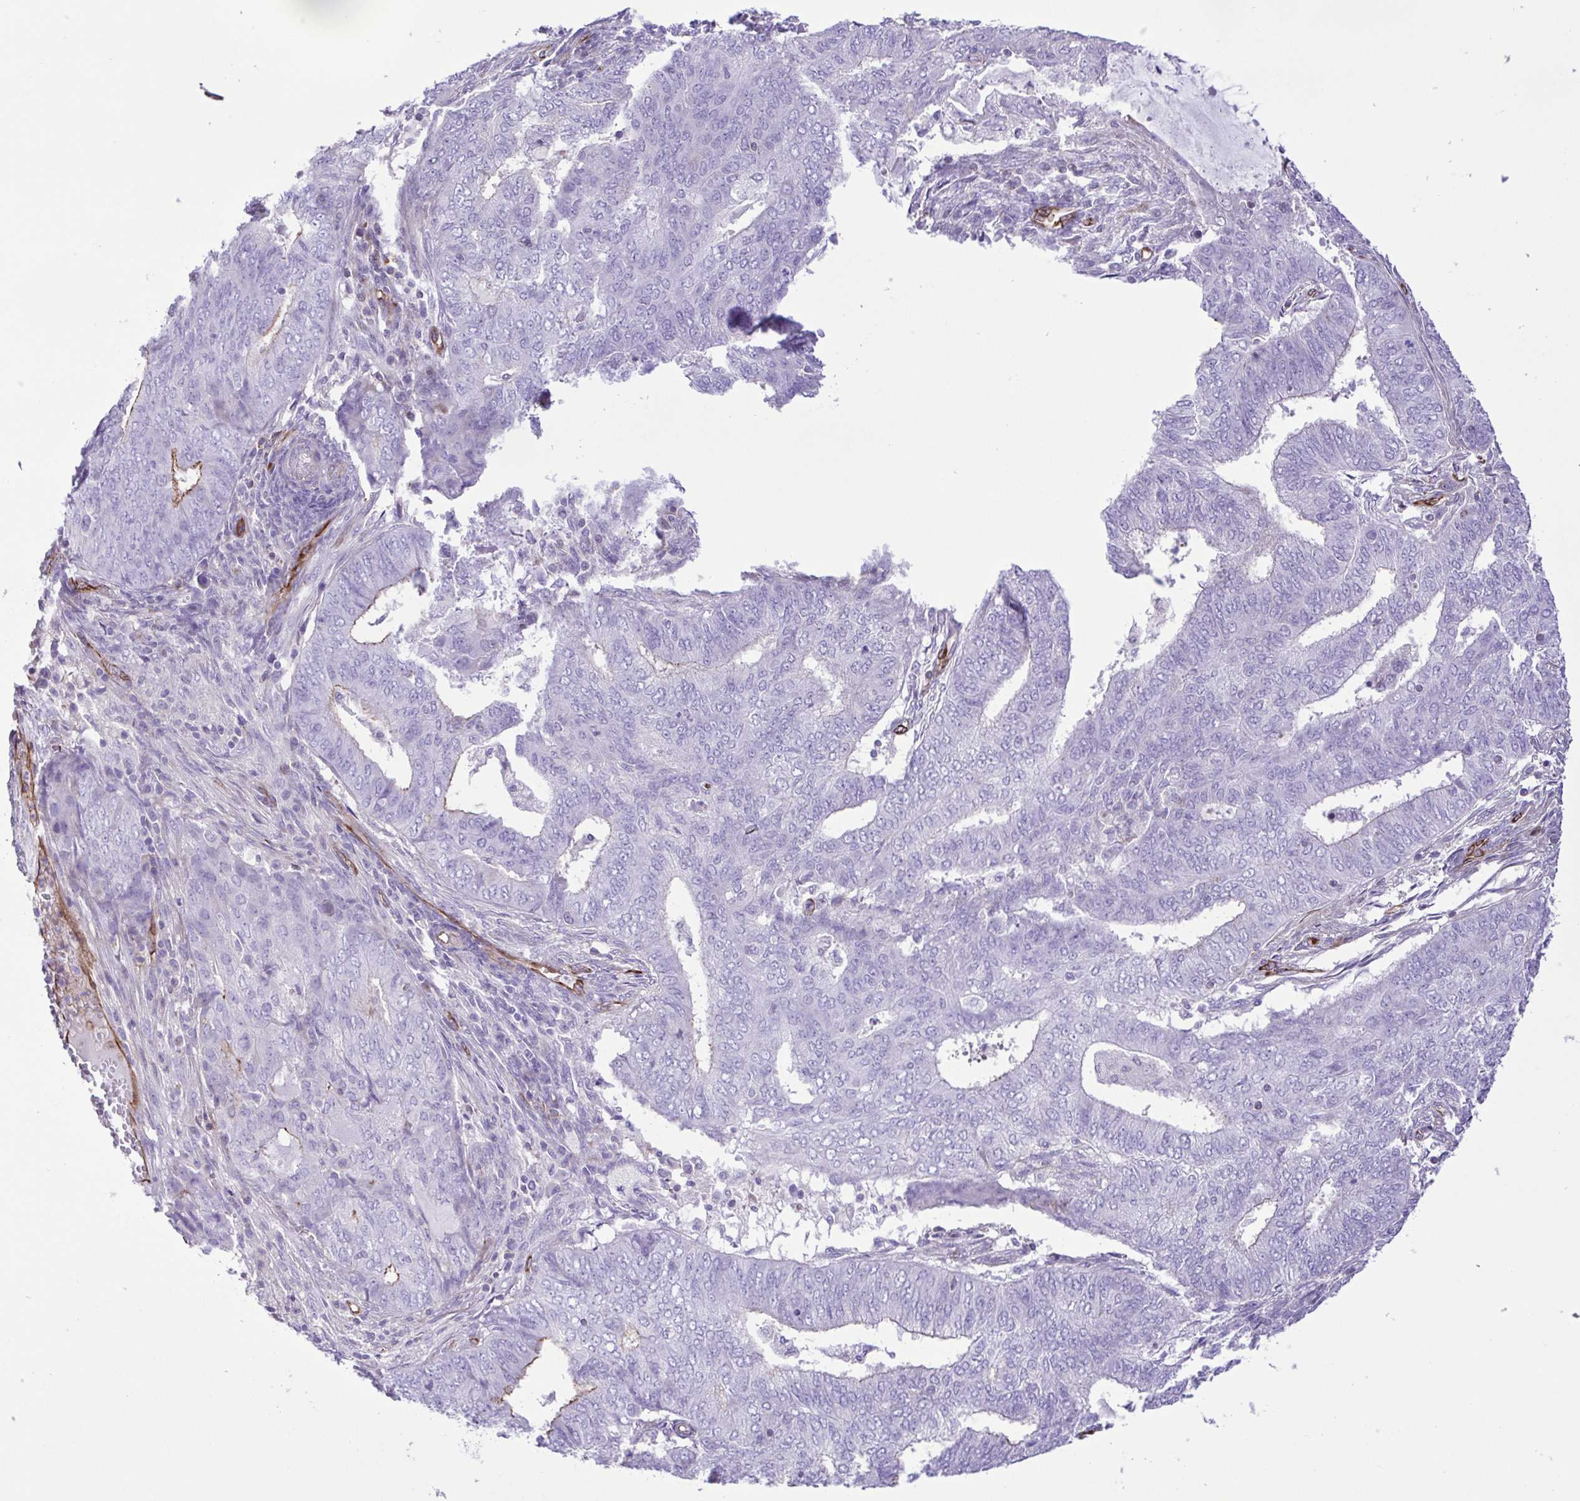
{"staining": {"intensity": "negative", "quantity": "none", "location": "none"}, "tissue": "endometrial cancer", "cell_type": "Tumor cells", "image_type": "cancer", "snomed": [{"axis": "morphology", "description": "Adenocarcinoma, NOS"}, {"axis": "topography", "description": "Endometrium"}], "caption": "Immunohistochemistry (IHC) micrograph of neoplastic tissue: endometrial cancer stained with DAB (3,3'-diaminobenzidine) displays no significant protein expression in tumor cells.", "gene": "FLT1", "patient": {"sex": "female", "age": 62}}